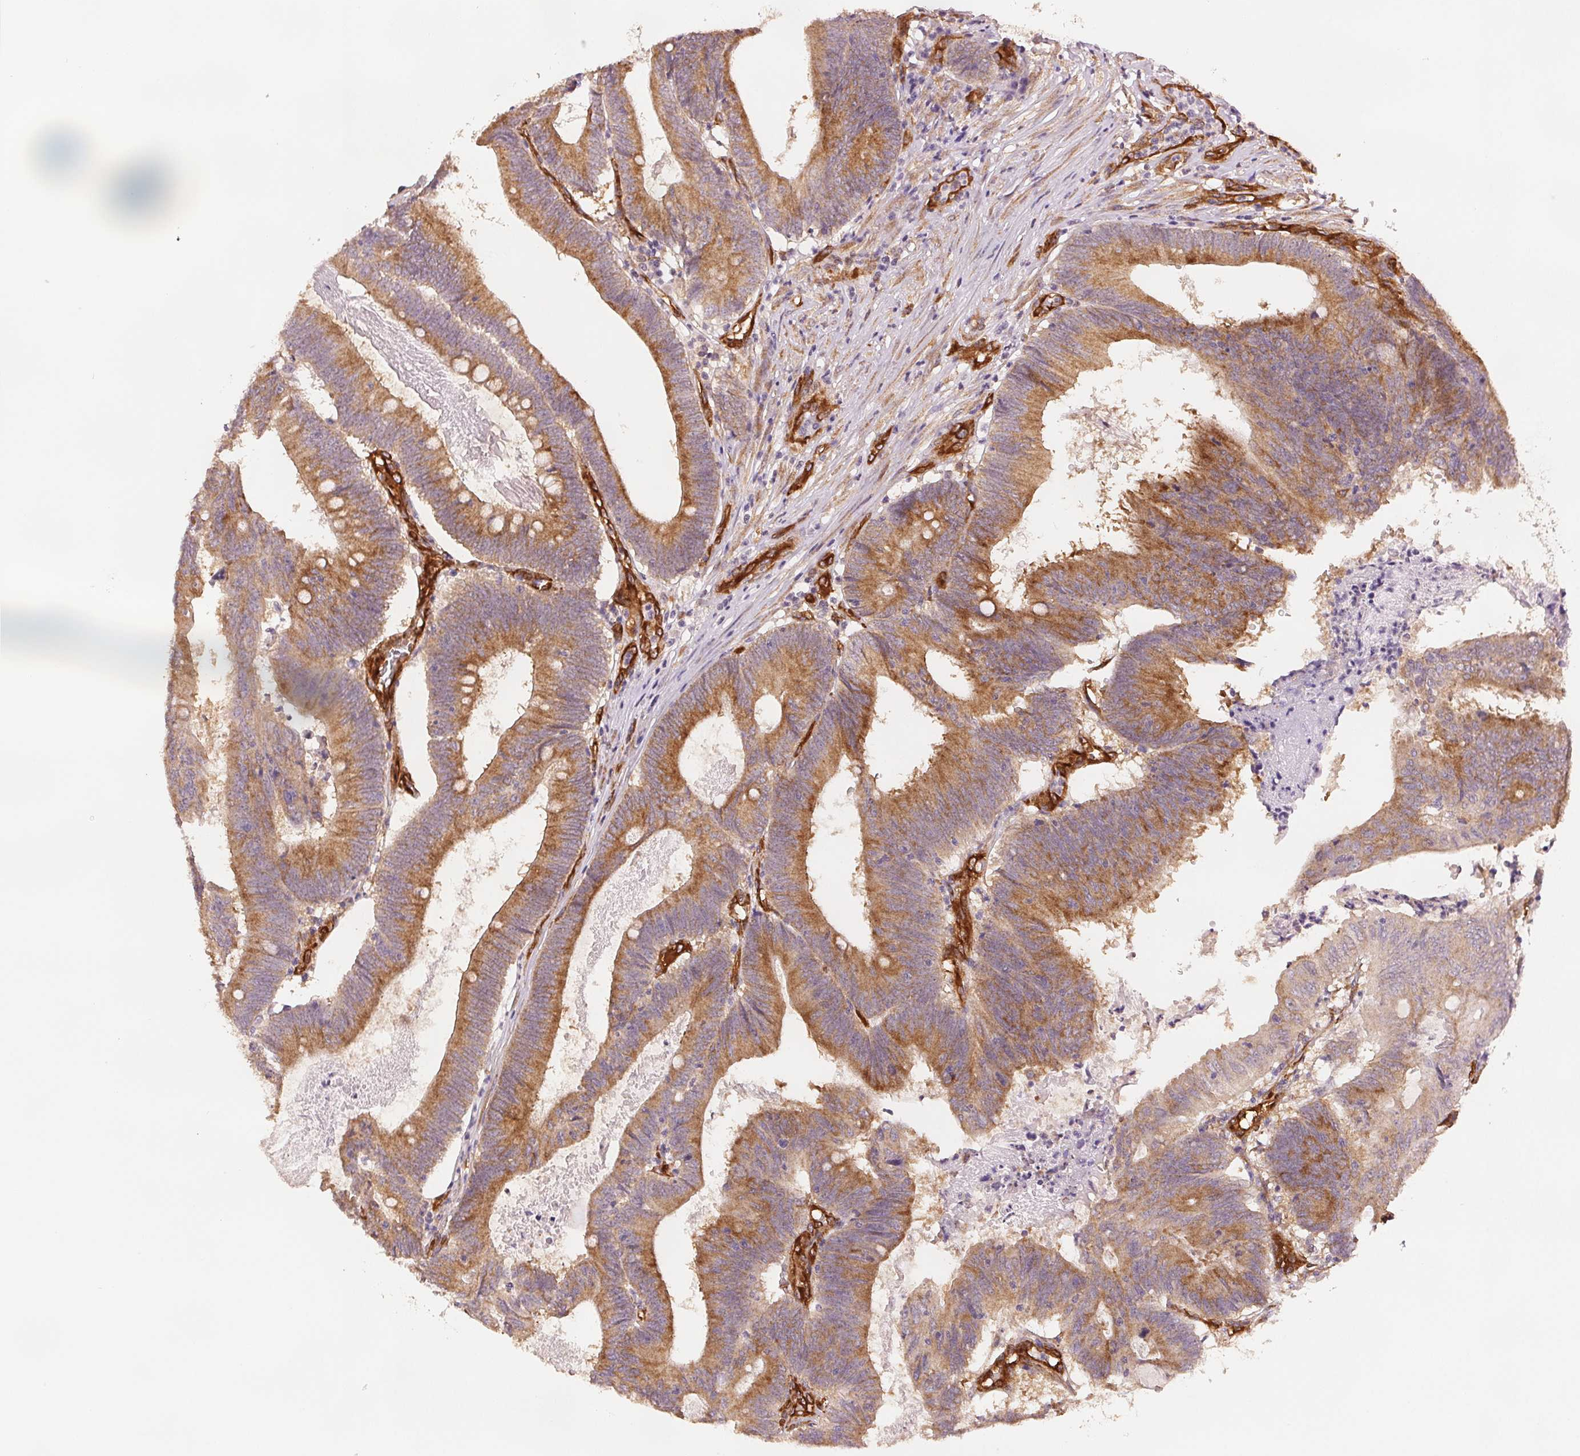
{"staining": {"intensity": "moderate", "quantity": "25%-75%", "location": "cytoplasmic/membranous"}, "tissue": "colorectal cancer", "cell_type": "Tumor cells", "image_type": "cancer", "snomed": [{"axis": "morphology", "description": "Adenocarcinoma, NOS"}, {"axis": "topography", "description": "Colon"}], "caption": "Protein positivity by IHC shows moderate cytoplasmic/membranous positivity in approximately 25%-75% of tumor cells in colorectal cancer (adenocarcinoma).", "gene": "DIAPH2", "patient": {"sex": "female", "age": 70}}